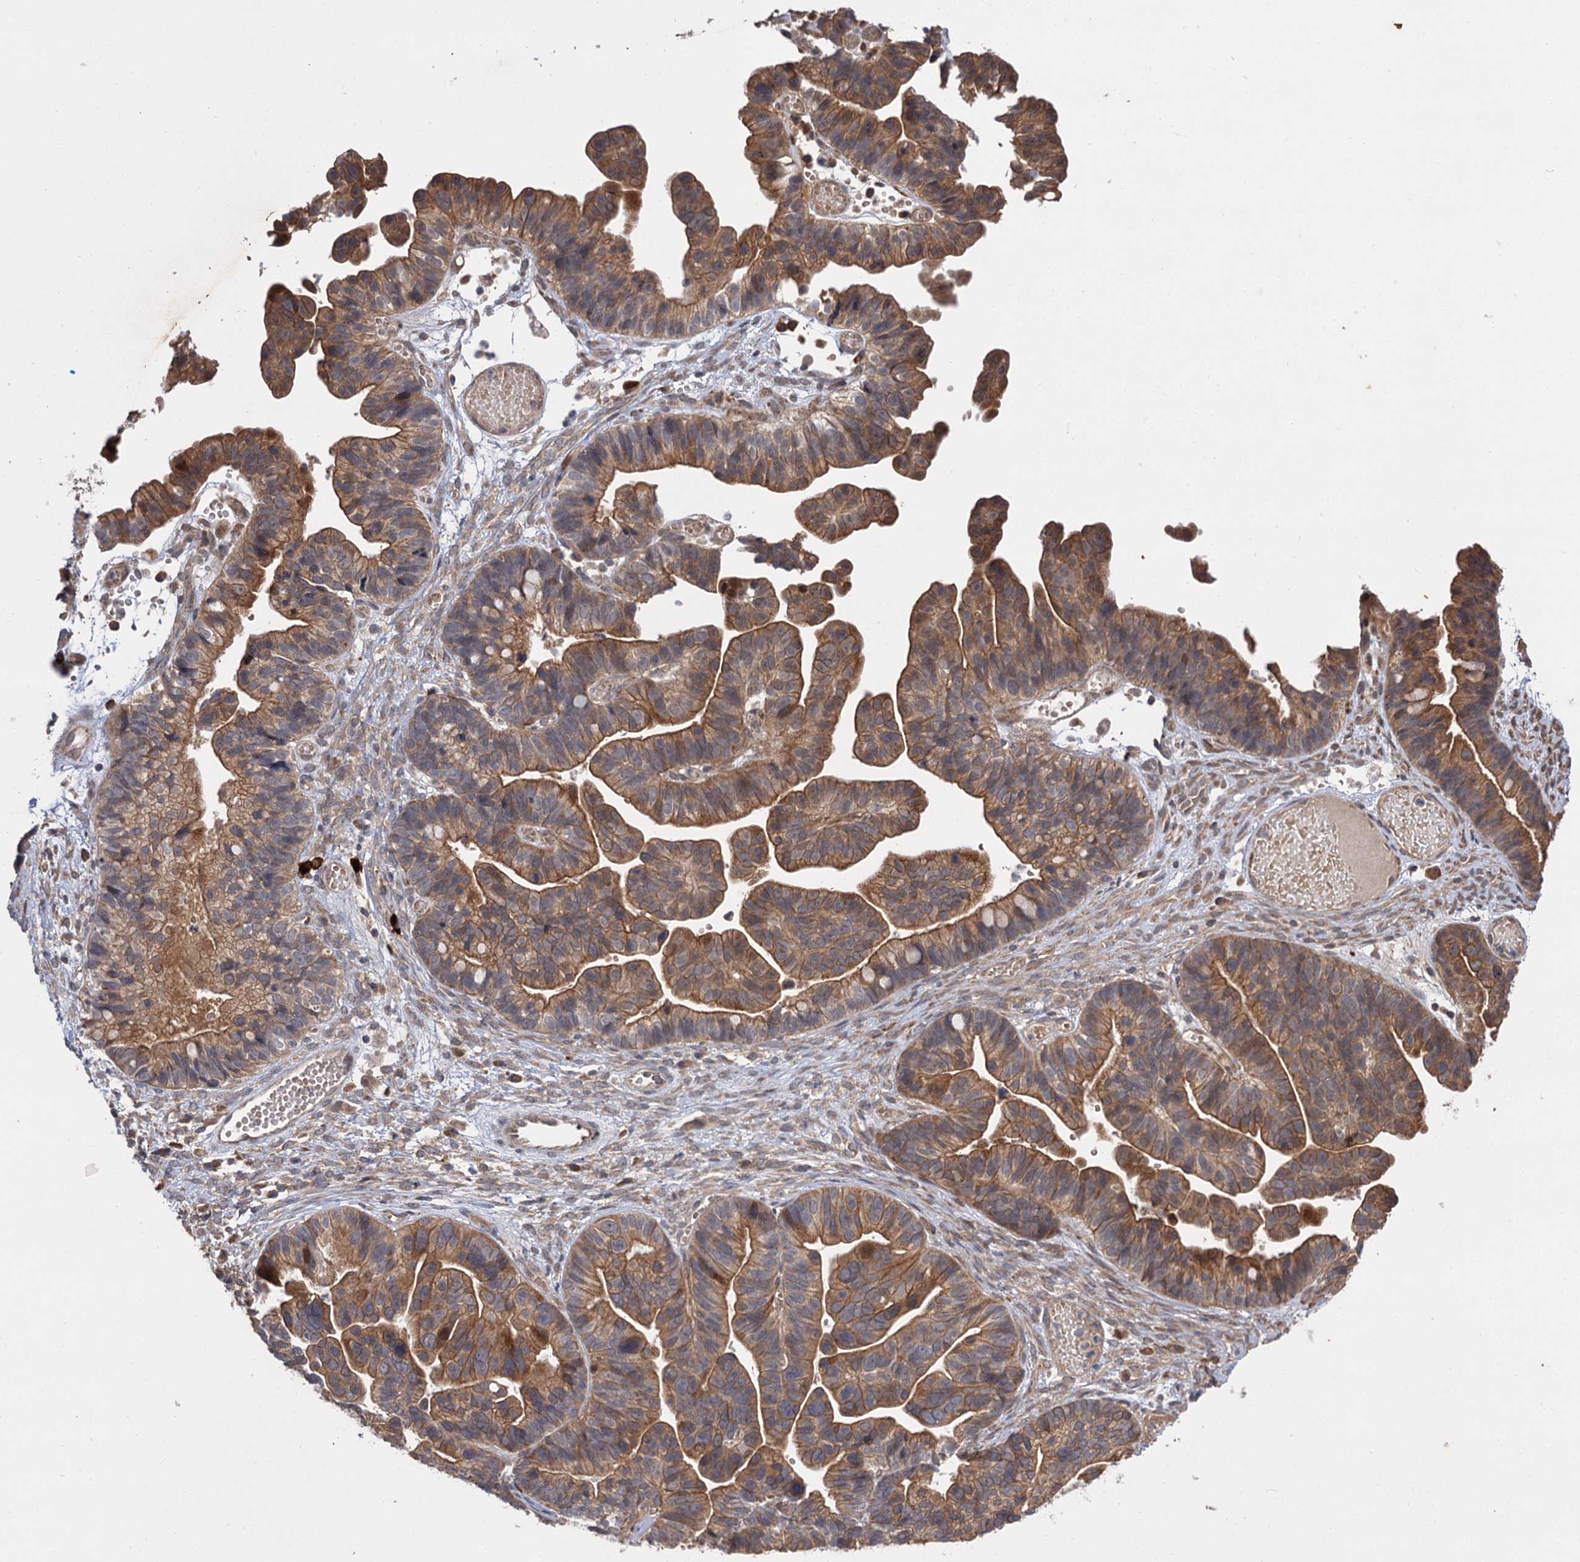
{"staining": {"intensity": "moderate", "quantity": ">75%", "location": "cytoplasmic/membranous"}, "tissue": "ovarian cancer", "cell_type": "Tumor cells", "image_type": "cancer", "snomed": [{"axis": "morphology", "description": "Cystadenocarcinoma, serous, NOS"}, {"axis": "topography", "description": "Ovary"}], "caption": "Immunohistochemistry histopathology image of neoplastic tissue: human ovarian serous cystadenocarcinoma stained using immunohistochemistry displays medium levels of moderate protein expression localized specifically in the cytoplasmic/membranous of tumor cells, appearing as a cytoplasmic/membranous brown color.", "gene": "FBXW8", "patient": {"sex": "female", "age": 56}}